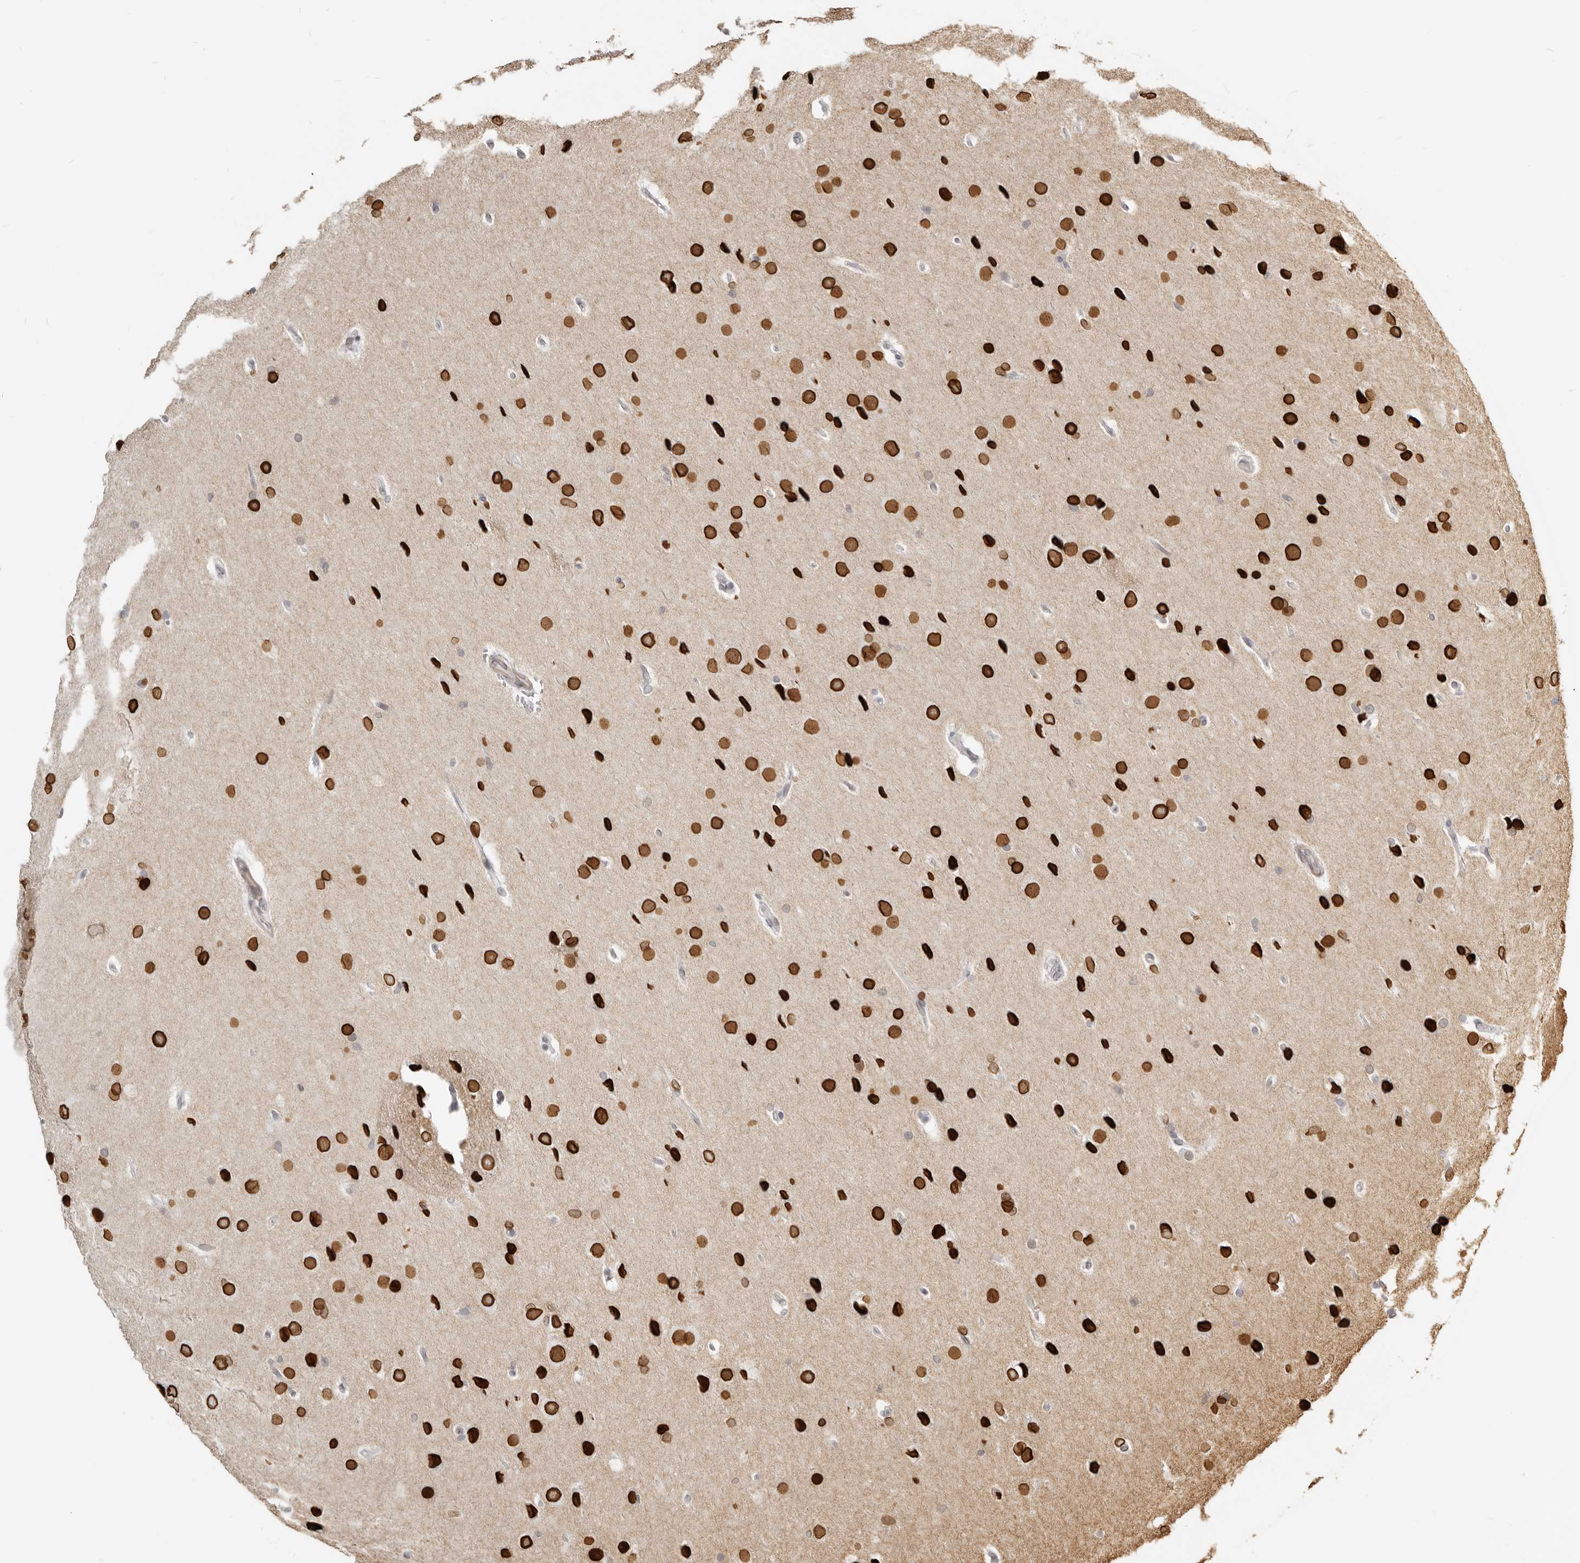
{"staining": {"intensity": "strong", "quantity": ">75%", "location": "cytoplasmic/membranous,nuclear"}, "tissue": "glioma", "cell_type": "Tumor cells", "image_type": "cancer", "snomed": [{"axis": "morphology", "description": "Glioma, malignant, Low grade"}, {"axis": "topography", "description": "Brain"}], "caption": "Immunohistochemical staining of human glioma shows high levels of strong cytoplasmic/membranous and nuclear staining in about >75% of tumor cells. (Brightfield microscopy of DAB IHC at high magnification).", "gene": "NUP153", "patient": {"sex": "female", "age": 37}}